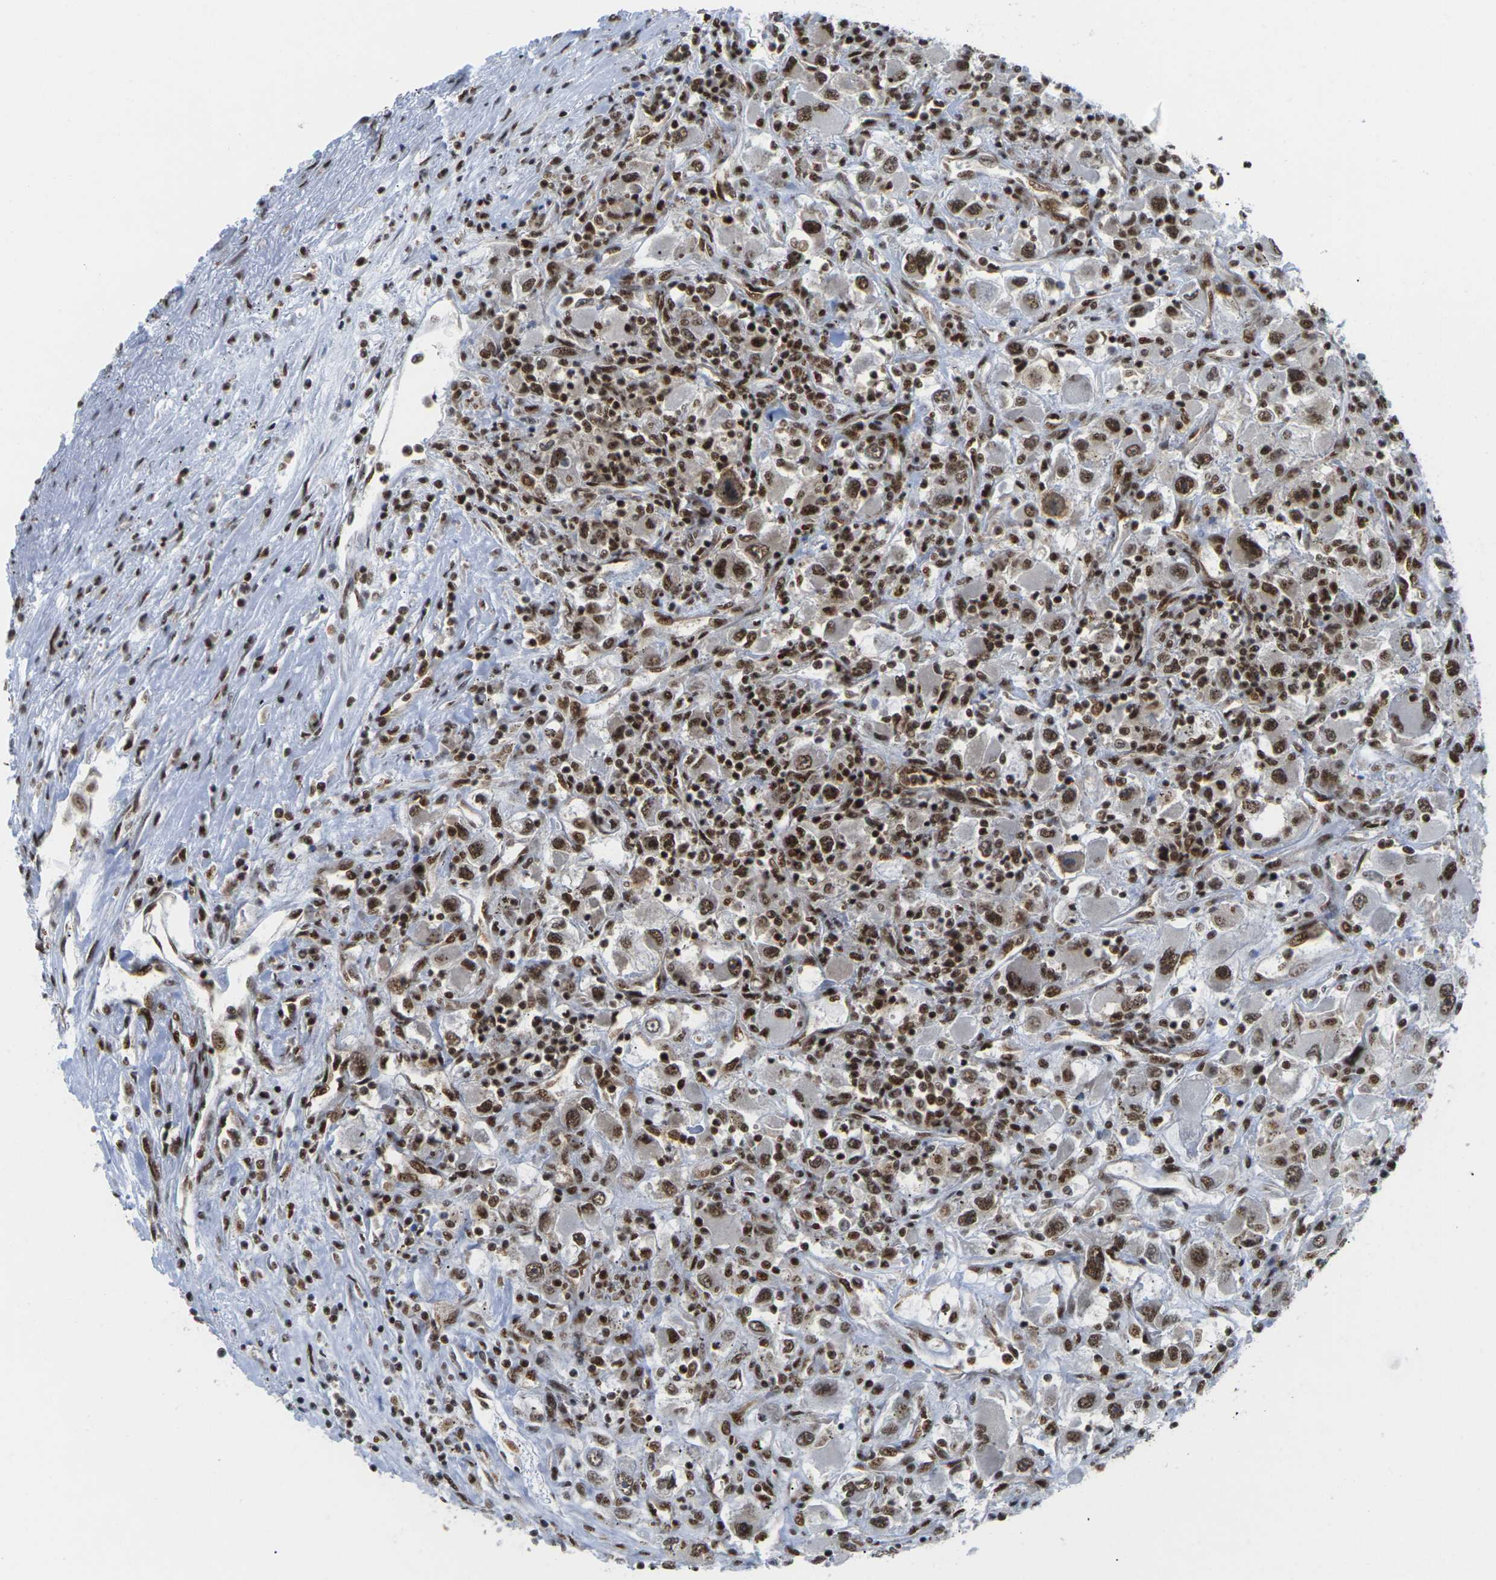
{"staining": {"intensity": "moderate", "quantity": ">75%", "location": "nuclear"}, "tissue": "renal cancer", "cell_type": "Tumor cells", "image_type": "cancer", "snomed": [{"axis": "morphology", "description": "Adenocarcinoma, NOS"}, {"axis": "topography", "description": "Kidney"}], "caption": "This histopathology image reveals IHC staining of renal cancer (adenocarcinoma), with medium moderate nuclear expression in approximately >75% of tumor cells.", "gene": "MAGOH", "patient": {"sex": "female", "age": 52}}